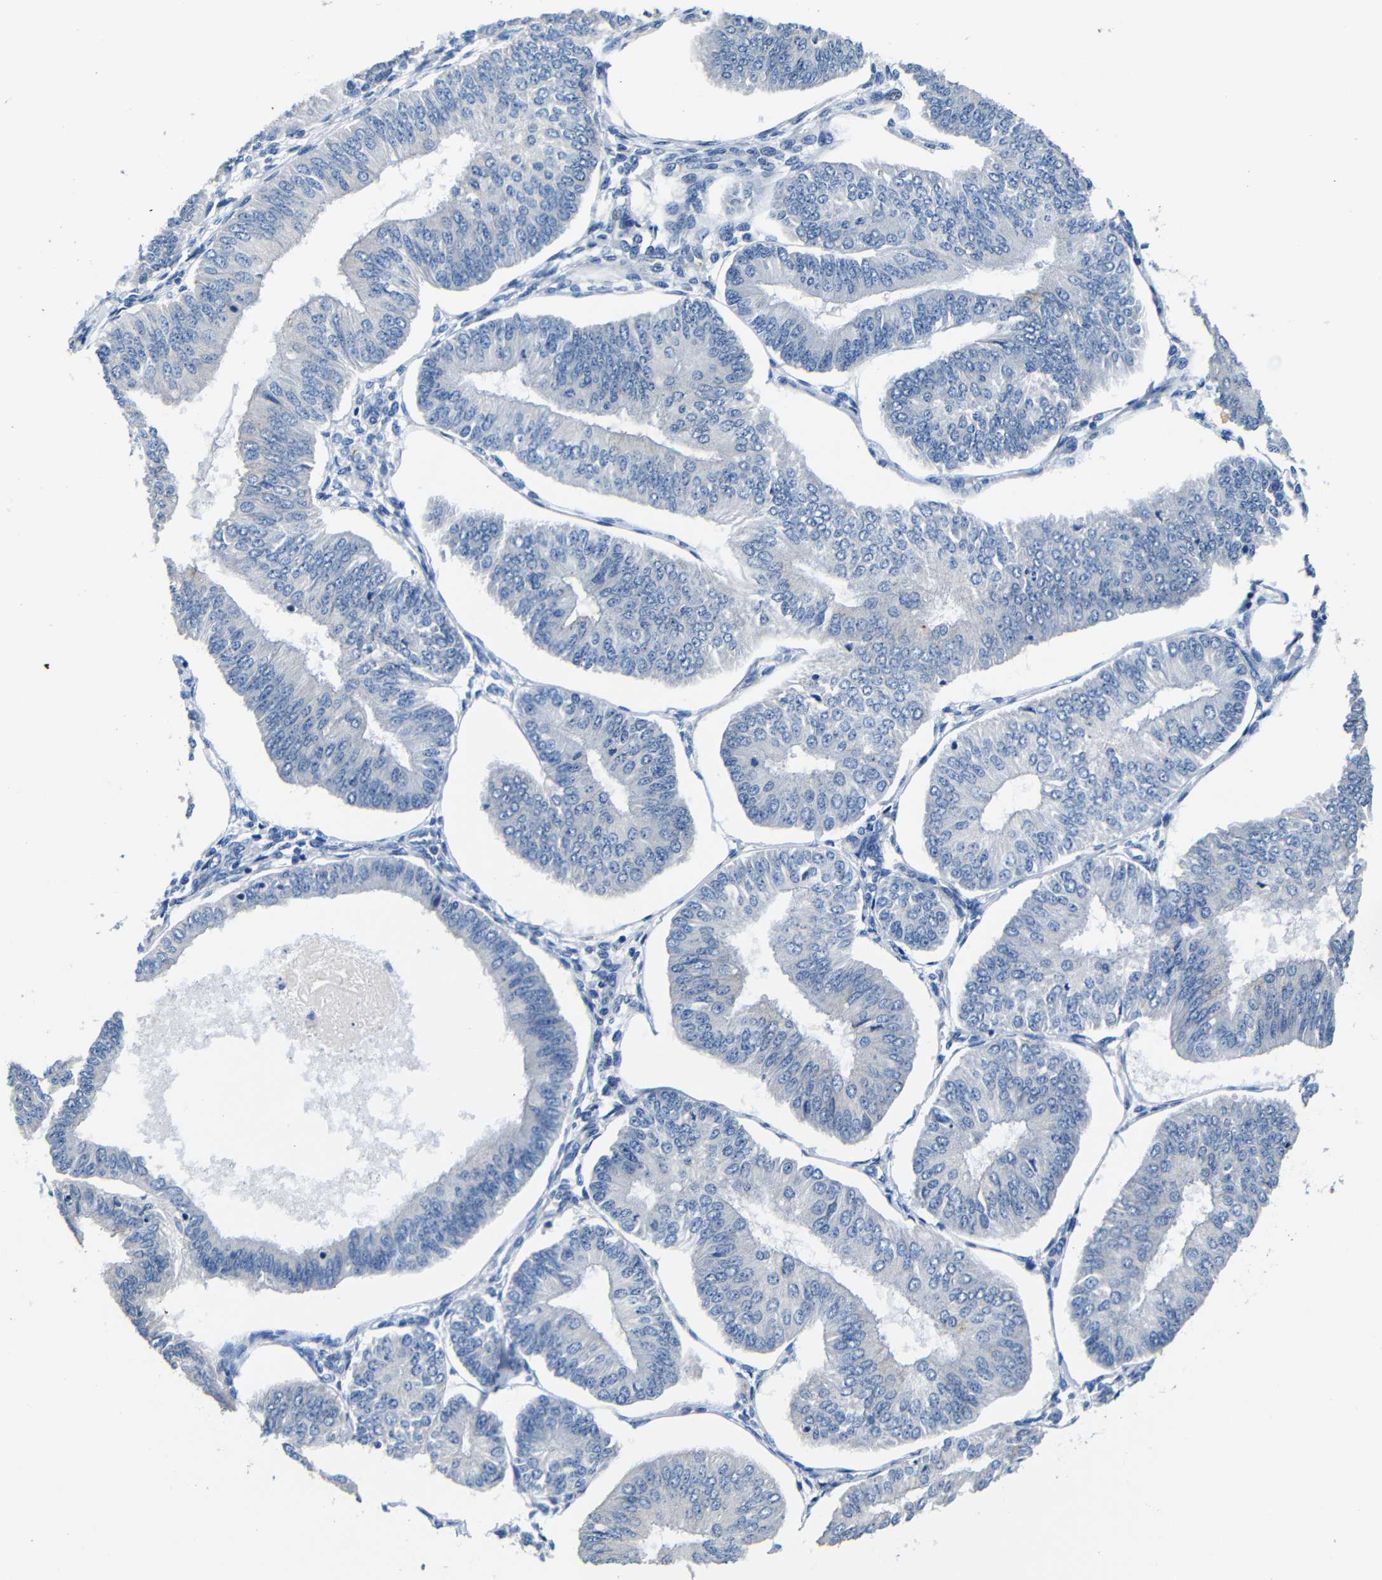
{"staining": {"intensity": "negative", "quantity": "none", "location": "none"}, "tissue": "endometrial cancer", "cell_type": "Tumor cells", "image_type": "cancer", "snomed": [{"axis": "morphology", "description": "Adenocarcinoma, NOS"}, {"axis": "topography", "description": "Endometrium"}], "caption": "Adenocarcinoma (endometrial) stained for a protein using IHC shows no positivity tumor cells.", "gene": "TNFAIP1", "patient": {"sex": "female", "age": 58}}